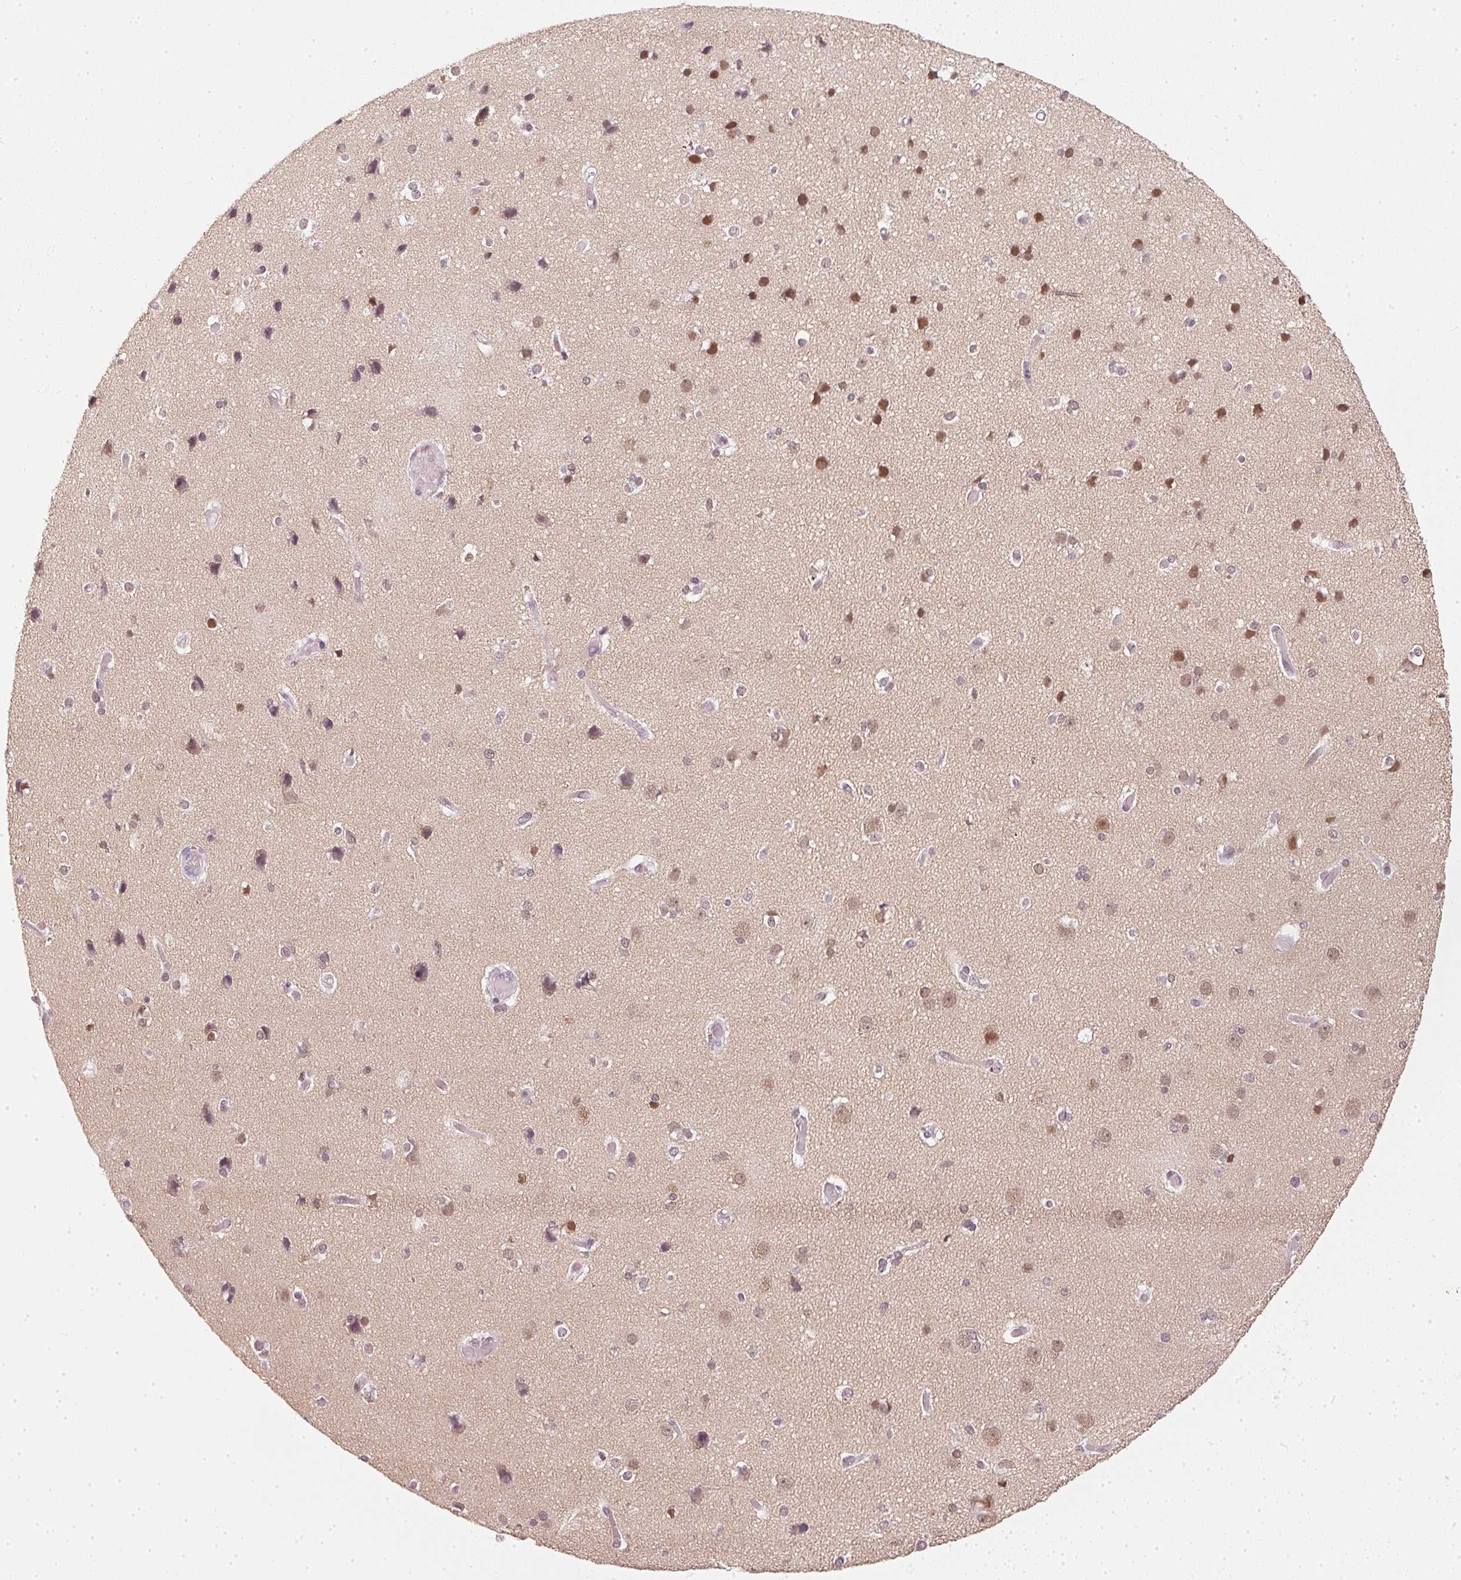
{"staining": {"intensity": "negative", "quantity": "none", "location": "none"}, "tissue": "cerebral cortex", "cell_type": "Endothelial cells", "image_type": "normal", "snomed": [{"axis": "morphology", "description": "Normal tissue, NOS"}, {"axis": "morphology", "description": "Glioma, malignant, High grade"}, {"axis": "topography", "description": "Cerebral cortex"}], "caption": "This is an IHC histopathology image of benign cerebral cortex. There is no positivity in endothelial cells.", "gene": "DNAJC6", "patient": {"sex": "male", "age": 71}}